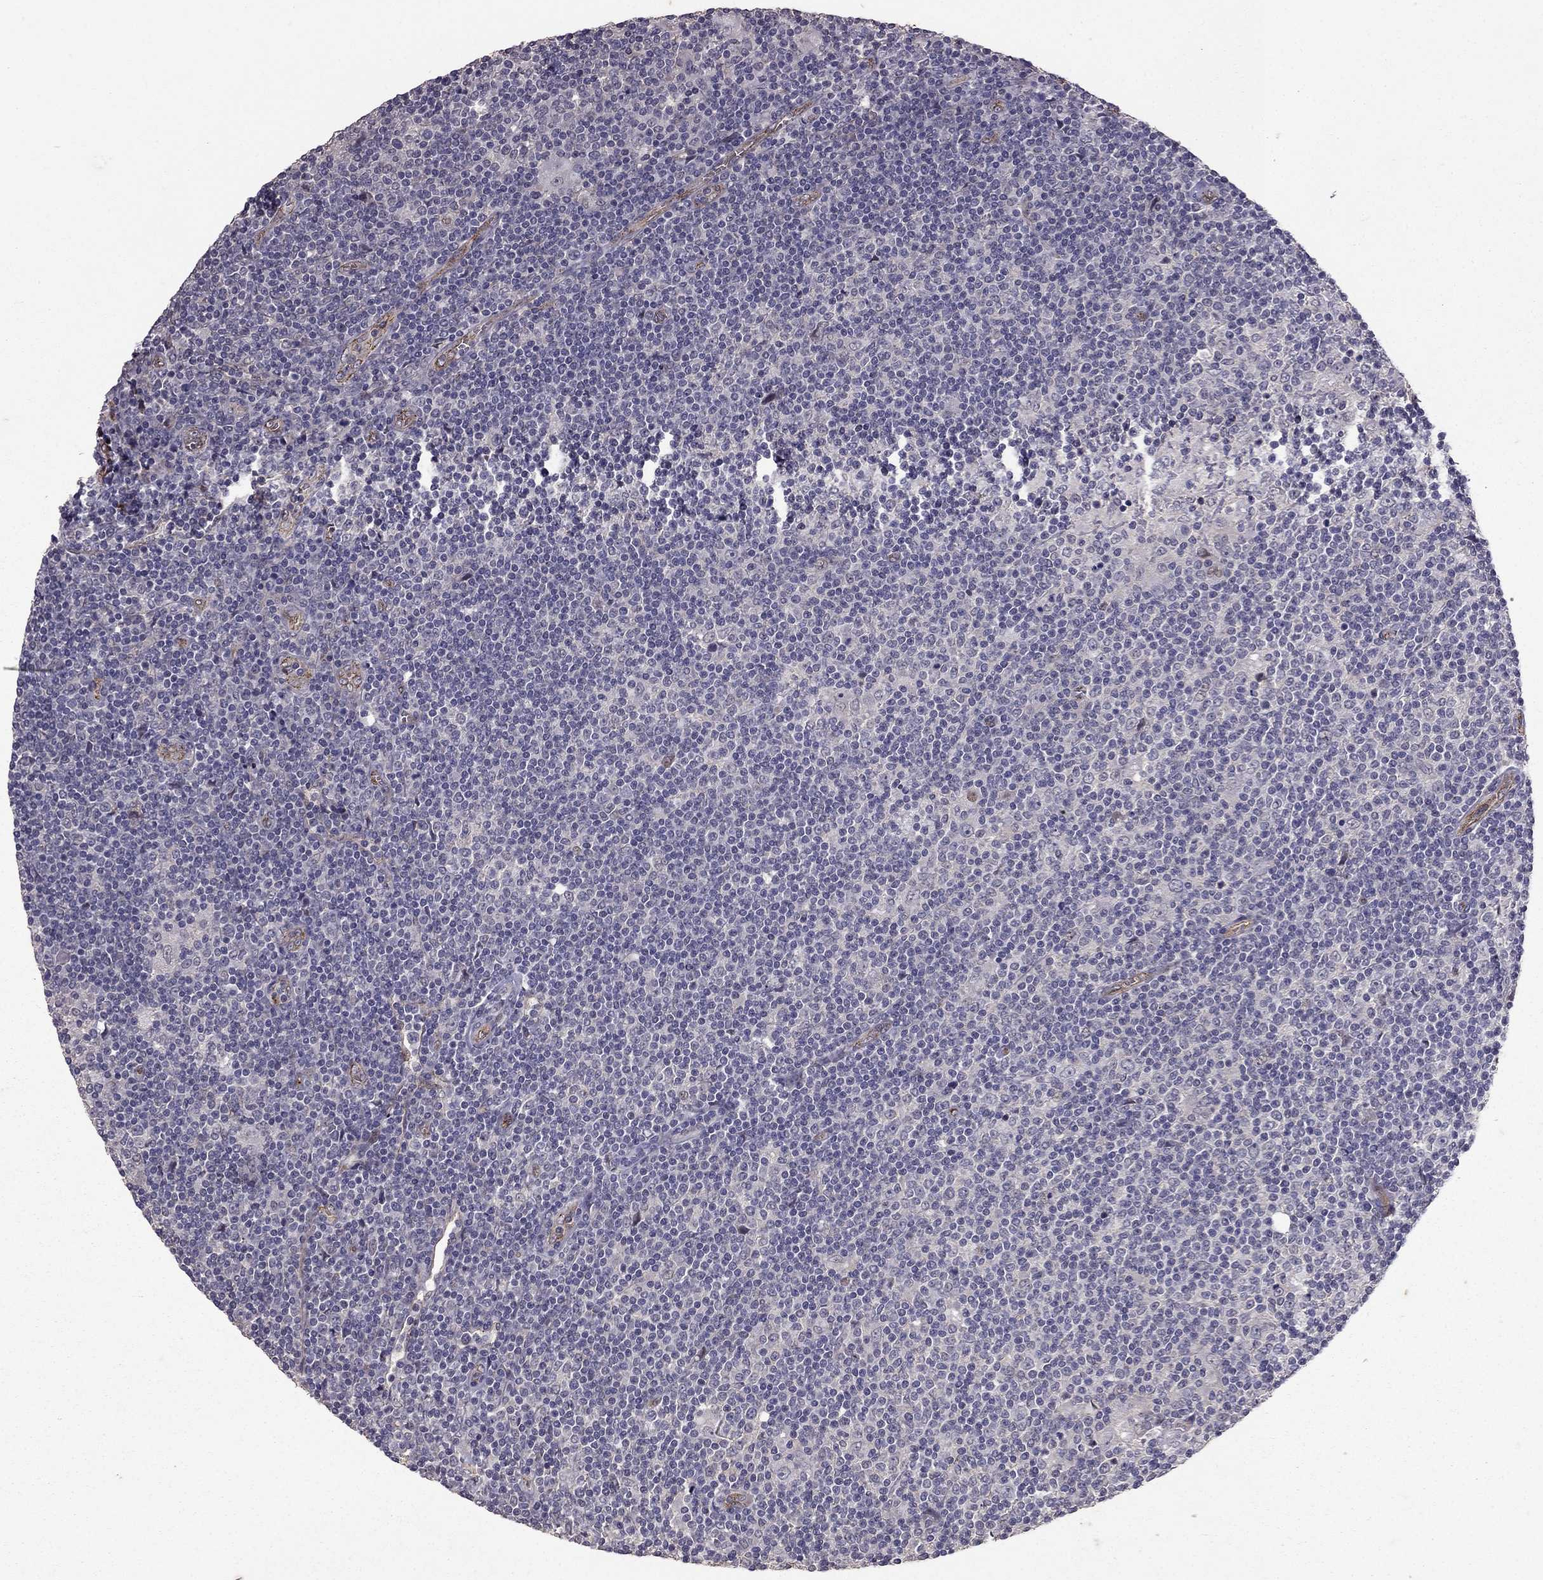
{"staining": {"intensity": "negative", "quantity": "none", "location": "none"}, "tissue": "lymphoma", "cell_type": "Tumor cells", "image_type": "cancer", "snomed": [{"axis": "morphology", "description": "Hodgkin's disease, NOS"}, {"axis": "topography", "description": "Lymph node"}], "caption": "A micrograph of lymphoma stained for a protein demonstrates no brown staining in tumor cells. The staining was performed using DAB to visualize the protein expression in brown, while the nuclei were stained in blue with hematoxylin (Magnification: 20x).", "gene": "RASIP1", "patient": {"sex": "male", "age": 40}}